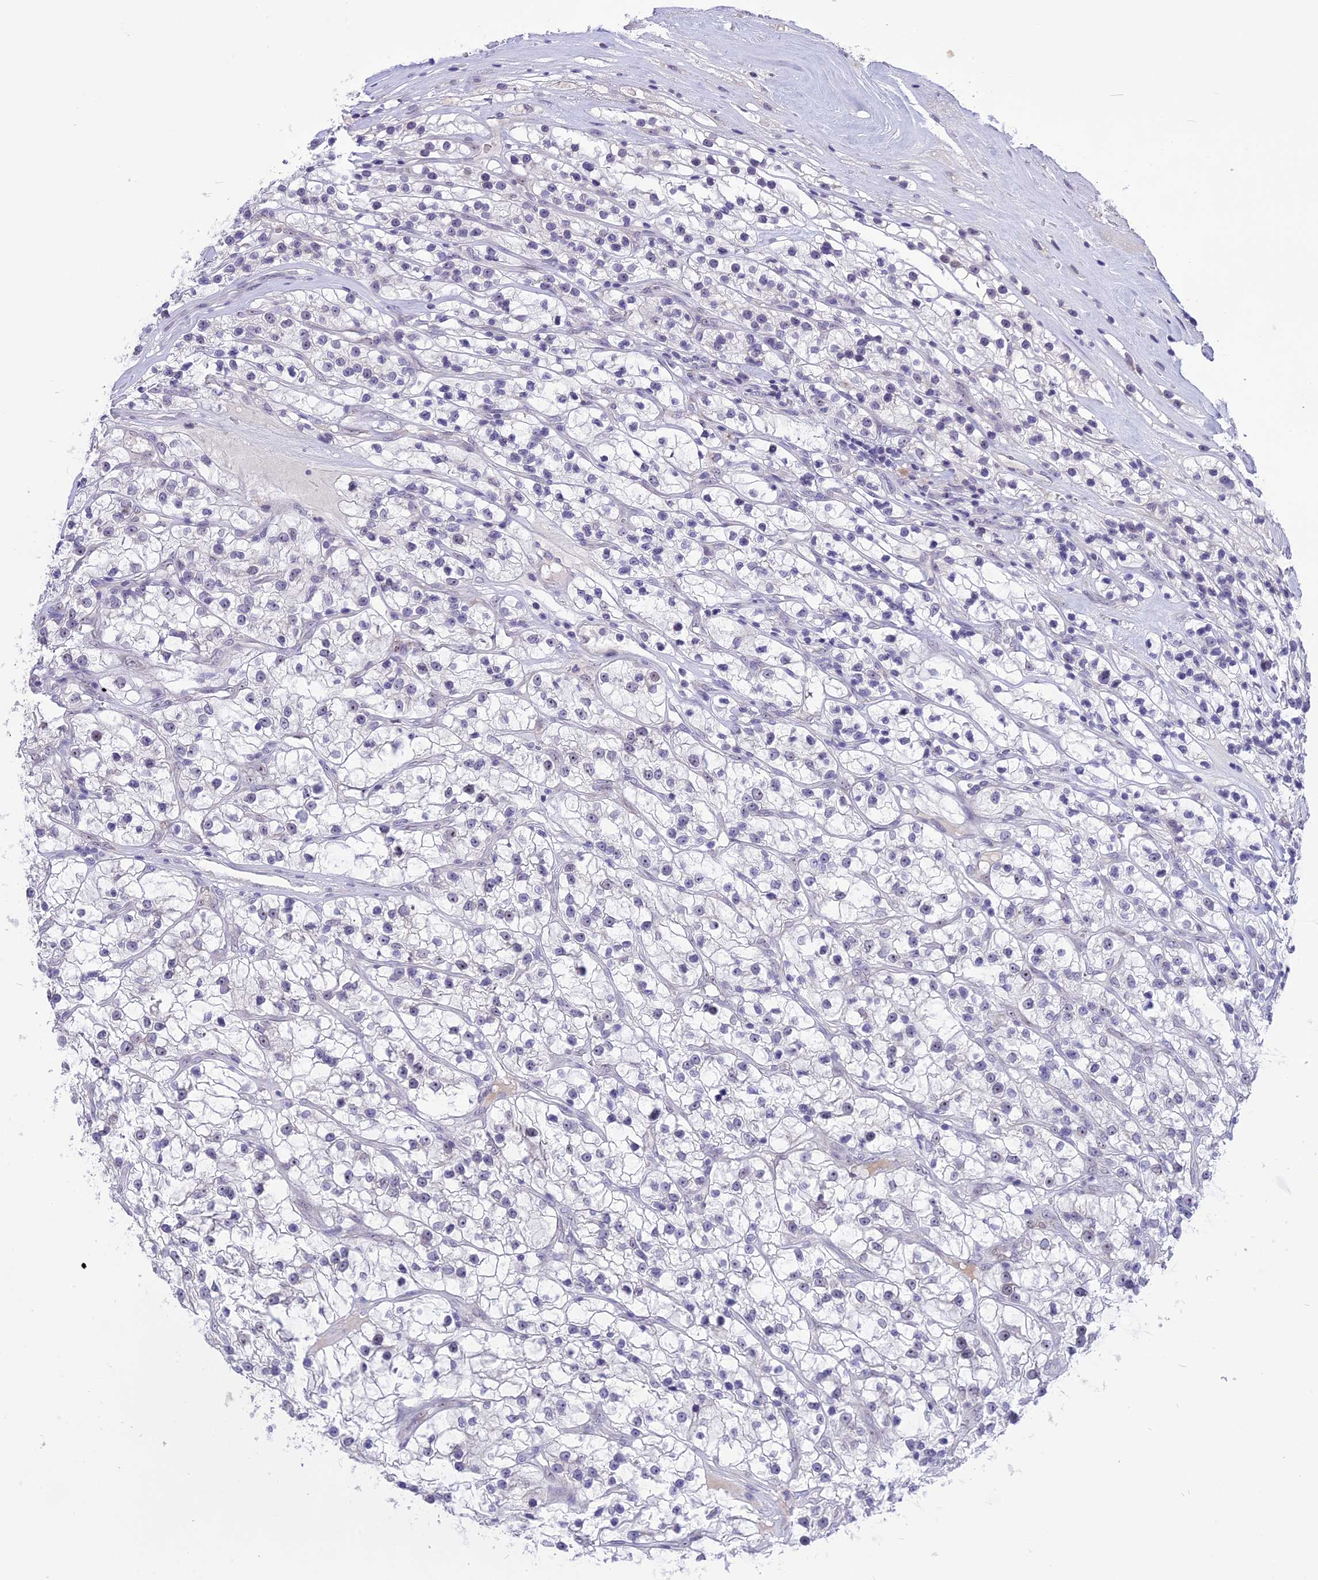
{"staining": {"intensity": "negative", "quantity": "none", "location": "none"}, "tissue": "renal cancer", "cell_type": "Tumor cells", "image_type": "cancer", "snomed": [{"axis": "morphology", "description": "Adenocarcinoma, NOS"}, {"axis": "topography", "description": "Kidney"}], "caption": "The photomicrograph reveals no significant positivity in tumor cells of renal cancer (adenocarcinoma).", "gene": "CMSS1", "patient": {"sex": "female", "age": 57}}